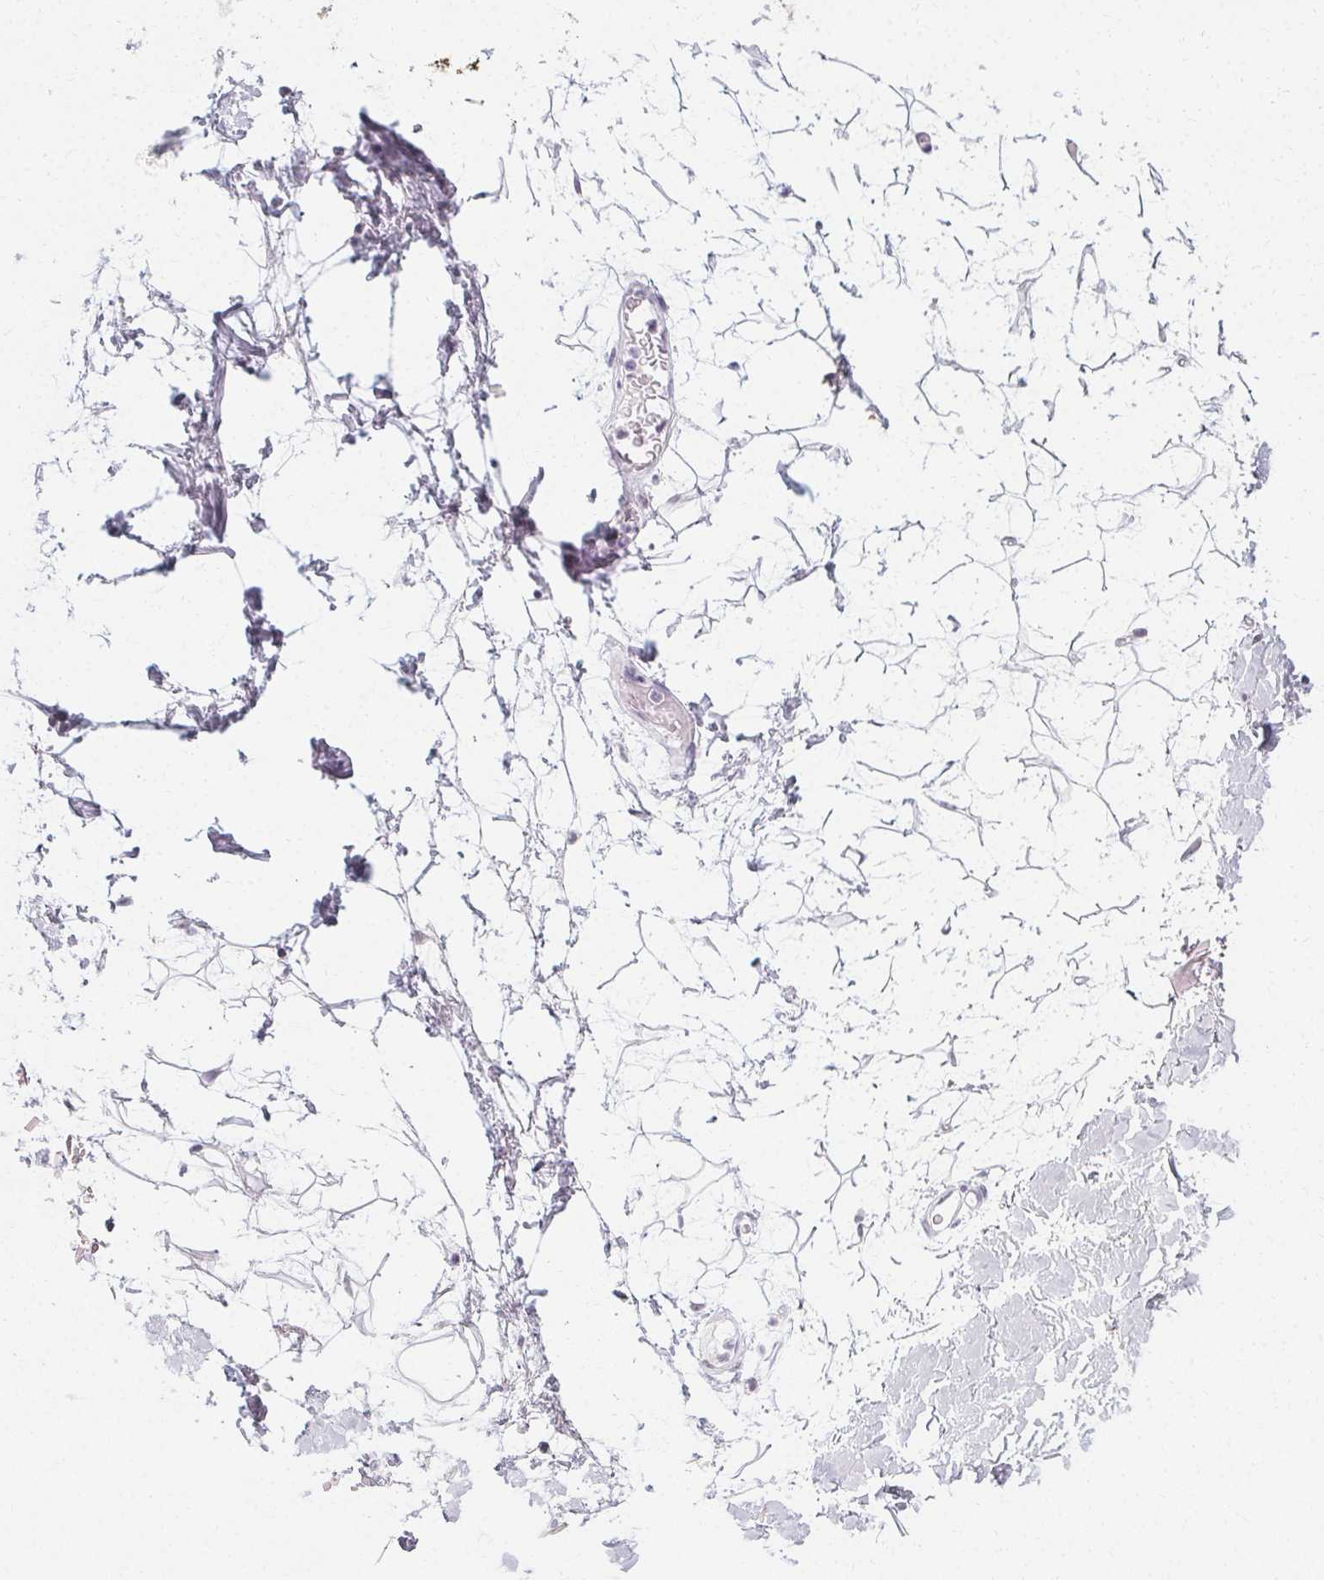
{"staining": {"intensity": "negative", "quantity": "none", "location": "none"}, "tissue": "adipose tissue", "cell_type": "Adipocytes", "image_type": "normal", "snomed": [{"axis": "morphology", "description": "Normal tissue, NOS"}, {"axis": "topography", "description": "Anal"}, {"axis": "topography", "description": "Peripheral nerve tissue"}], "caption": "IHC photomicrograph of normal adipose tissue stained for a protein (brown), which displays no staining in adipocytes.", "gene": "SYNPR", "patient": {"sex": "male", "age": 78}}